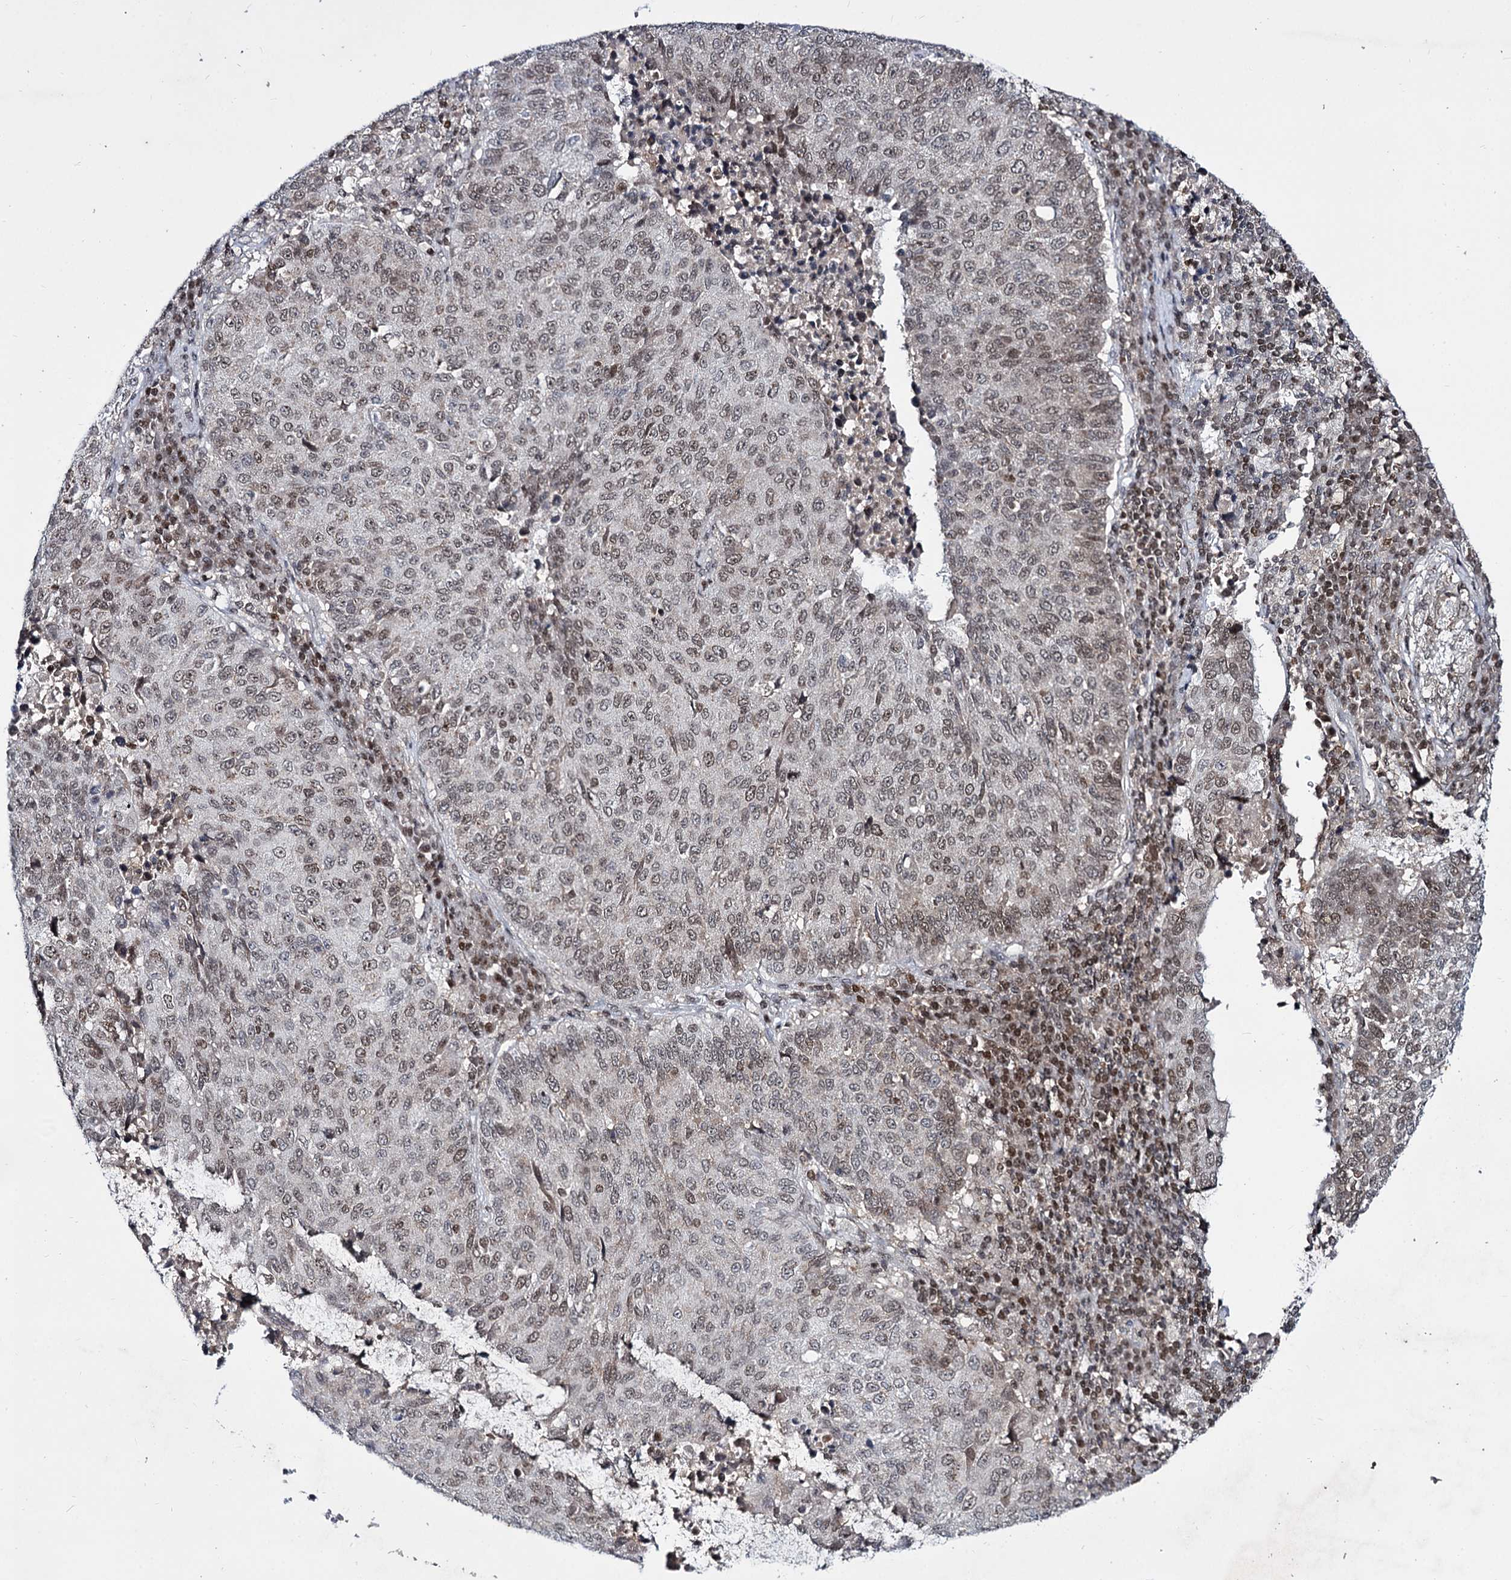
{"staining": {"intensity": "moderate", "quantity": ">75%", "location": "nuclear"}, "tissue": "lung cancer", "cell_type": "Tumor cells", "image_type": "cancer", "snomed": [{"axis": "morphology", "description": "Squamous cell carcinoma, NOS"}, {"axis": "topography", "description": "Lung"}], "caption": "Brown immunohistochemical staining in human lung cancer (squamous cell carcinoma) shows moderate nuclear staining in about >75% of tumor cells. Ihc stains the protein in brown and the nuclei are stained blue.", "gene": "SMCHD1", "patient": {"sex": "male", "age": 73}}